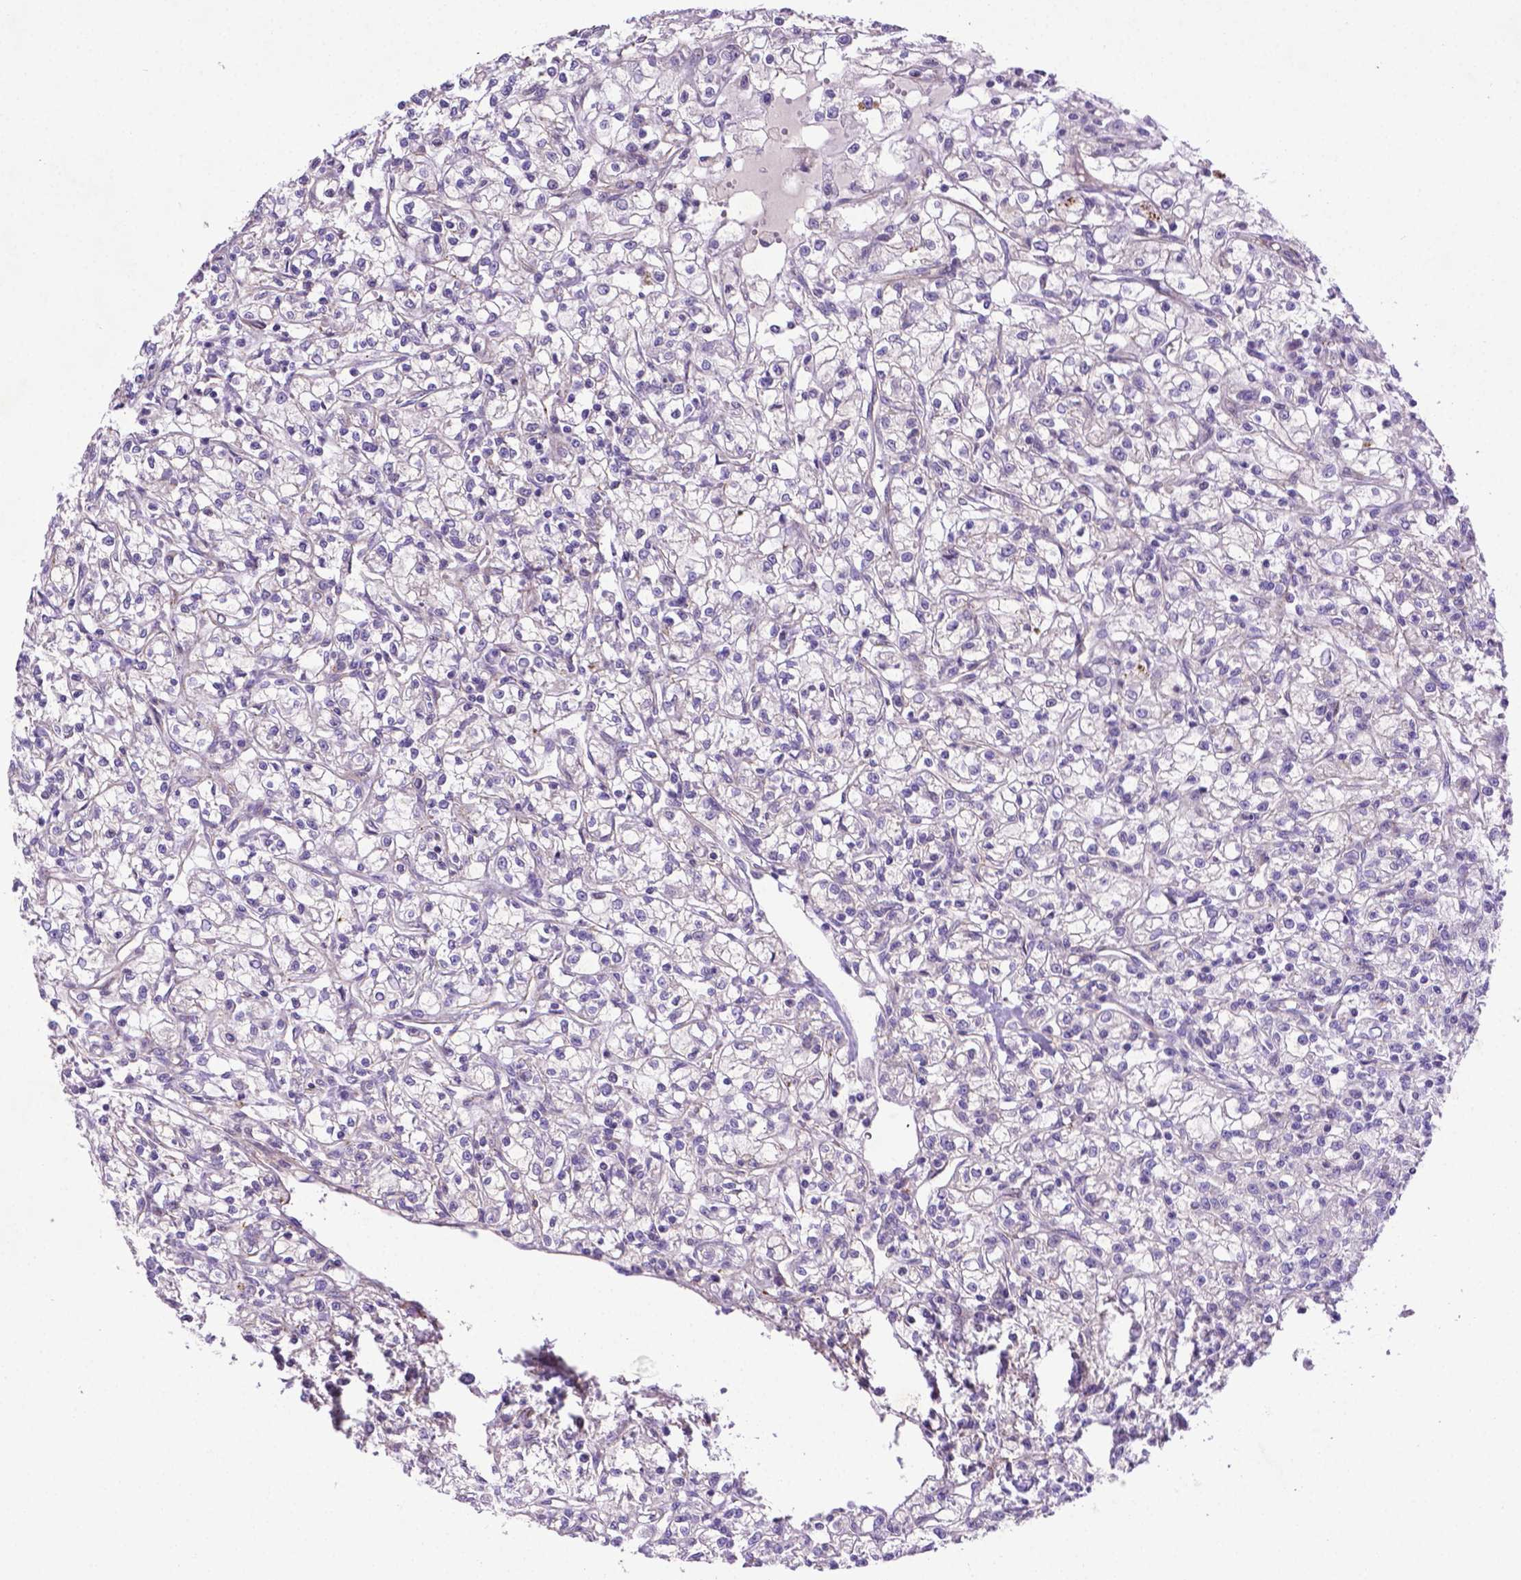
{"staining": {"intensity": "negative", "quantity": "none", "location": "none"}, "tissue": "renal cancer", "cell_type": "Tumor cells", "image_type": "cancer", "snomed": [{"axis": "morphology", "description": "Adenocarcinoma, NOS"}, {"axis": "topography", "description": "Kidney"}], "caption": "Tumor cells are negative for brown protein staining in renal cancer.", "gene": "CCER2", "patient": {"sex": "female", "age": 59}}